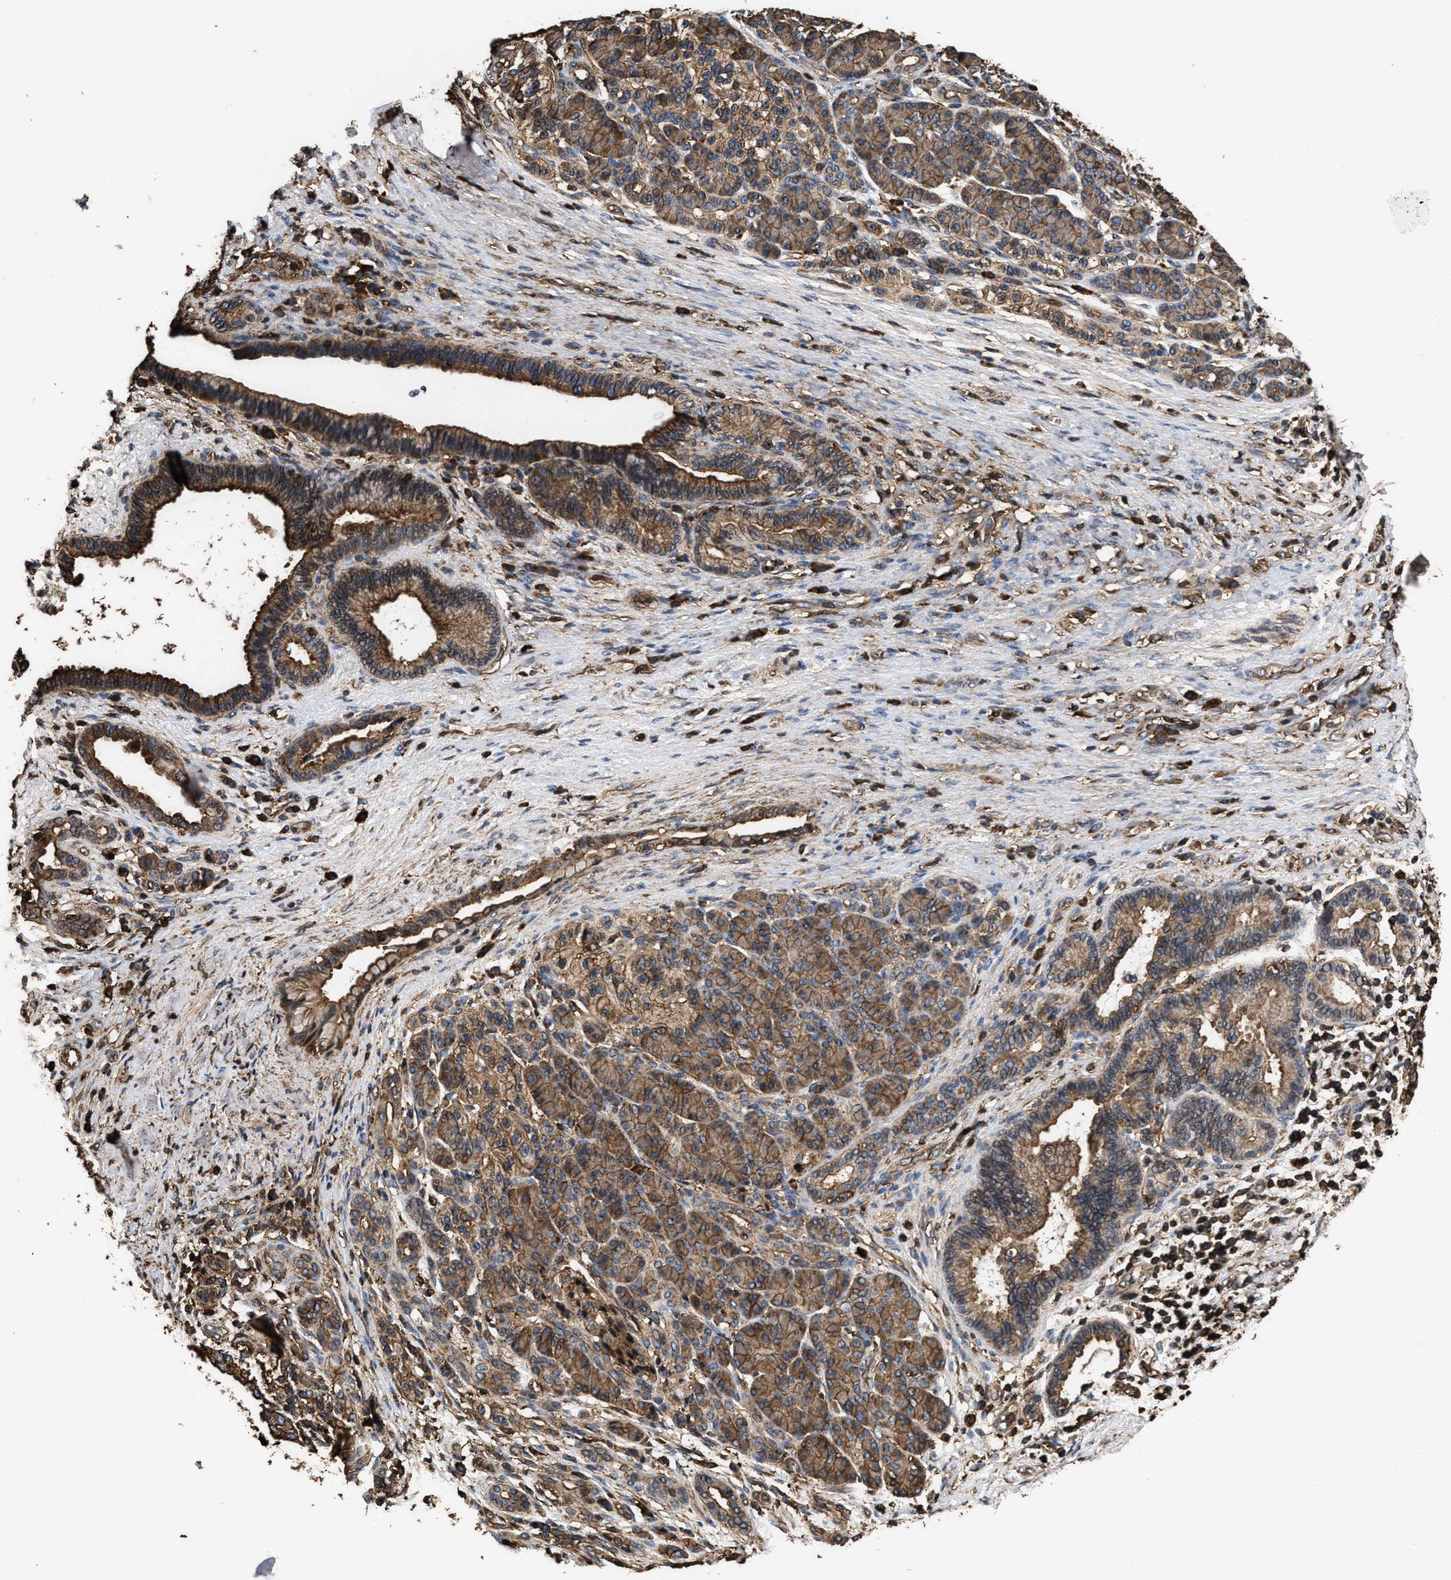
{"staining": {"intensity": "moderate", "quantity": ">75%", "location": "cytoplasmic/membranous"}, "tissue": "pancreatic cancer", "cell_type": "Tumor cells", "image_type": "cancer", "snomed": [{"axis": "morphology", "description": "Adenocarcinoma, NOS"}, {"axis": "topography", "description": "Pancreas"}], "caption": "A micrograph showing moderate cytoplasmic/membranous expression in approximately >75% of tumor cells in pancreatic adenocarcinoma, as visualized by brown immunohistochemical staining.", "gene": "KBTBD2", "patient": {"sex": "male", "age": 59}}